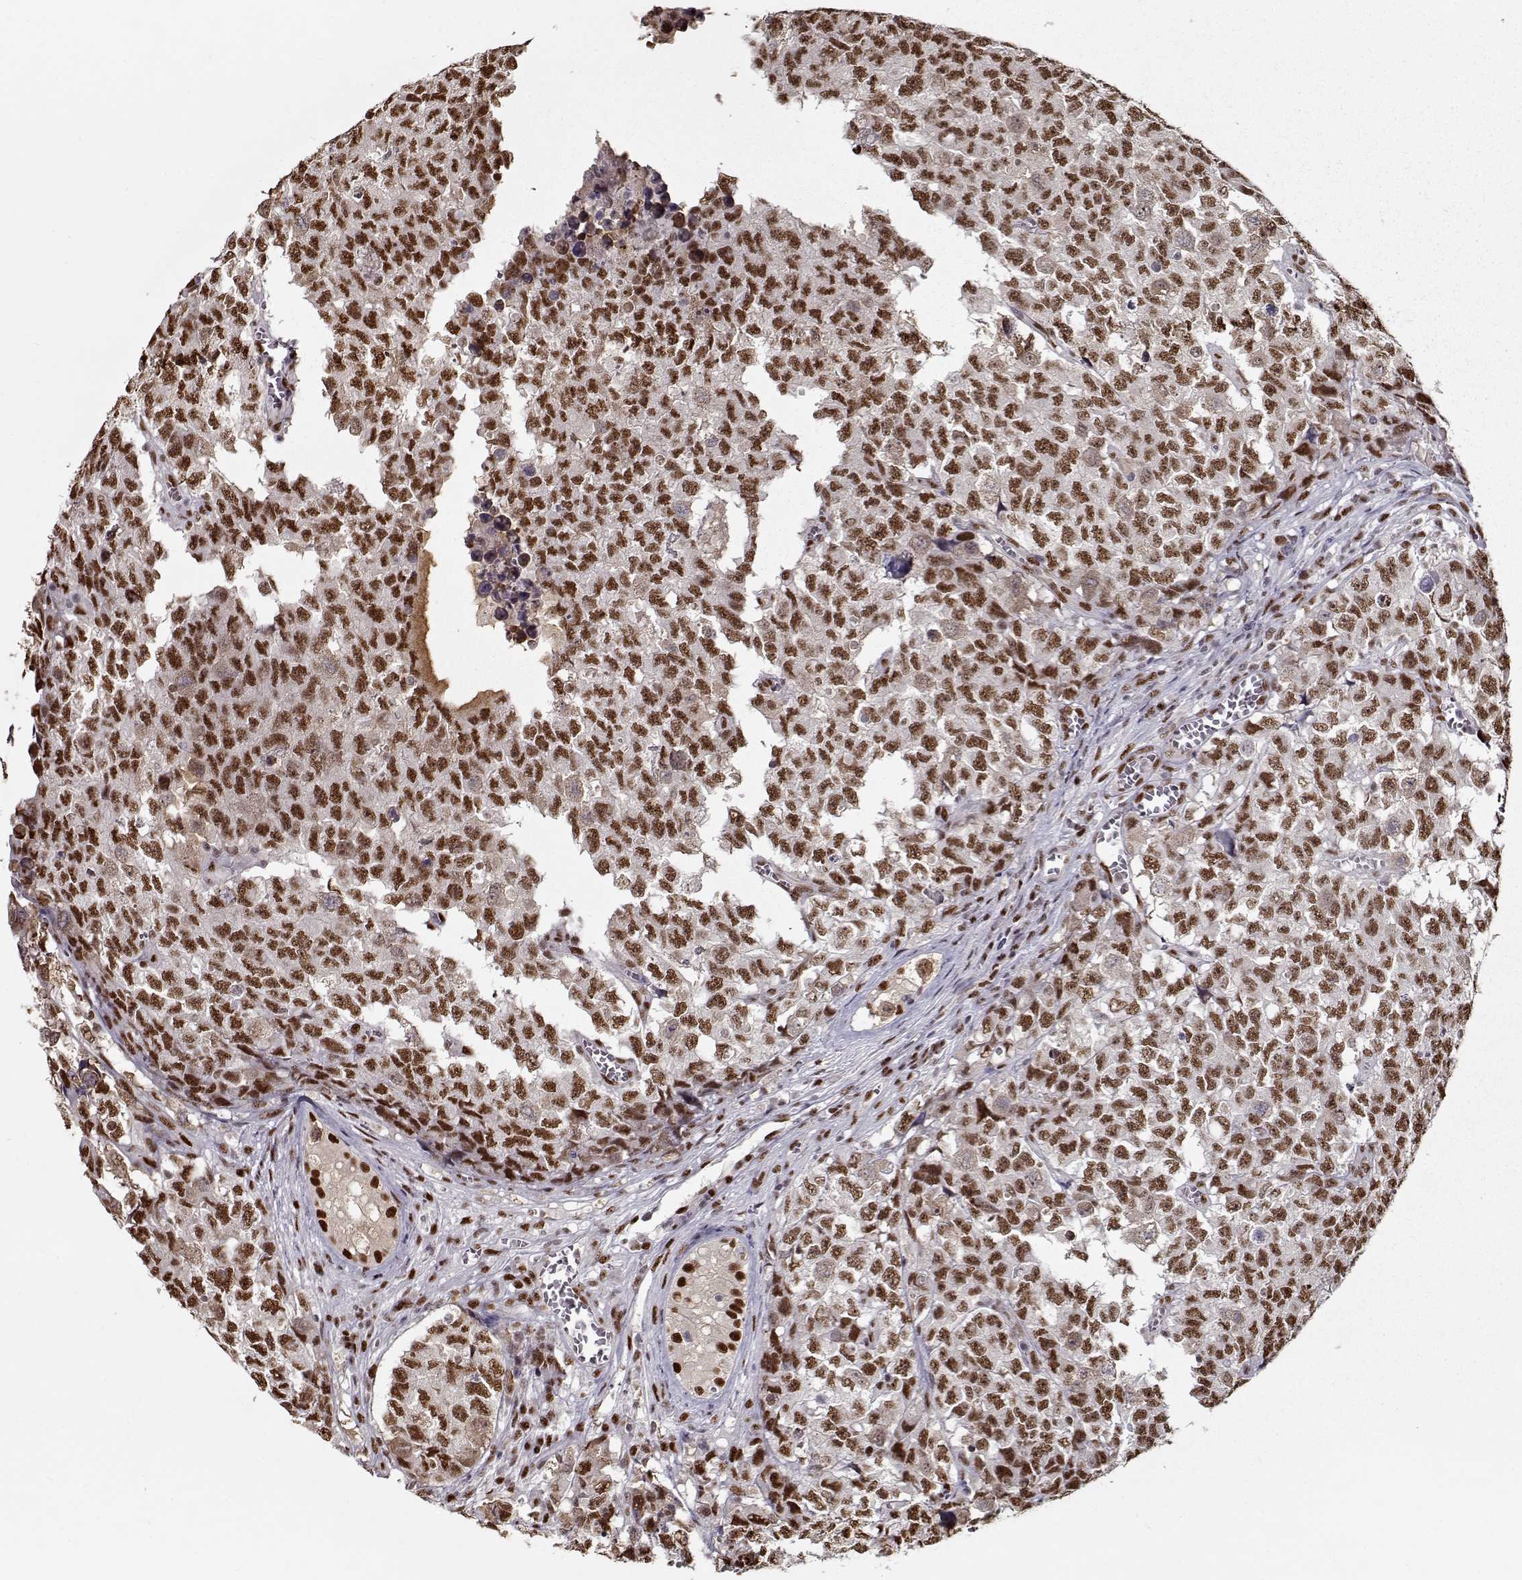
{"staining": {"intensity": "moderate", "quantity": ">75%", "location": "nuclear"}, "tissue": "testis cancer", "cell_type": "Tumor cells", "image_type": "cancer", "snomed": [{"axis": "morphology", "description": "Carcinoma, Embryonal, NOS"}, {"axis": "topography", "description": "Testis"}], "caption": "A photomicrograph showing moderate nuclear positivity in approximately >75% of tumor cells in testis cancer (embryonal carcinoma), as visualized by brown immunohistochemical staining.", "gene": "PRMT8", "patient": {"sex": "male", "age": 23}}